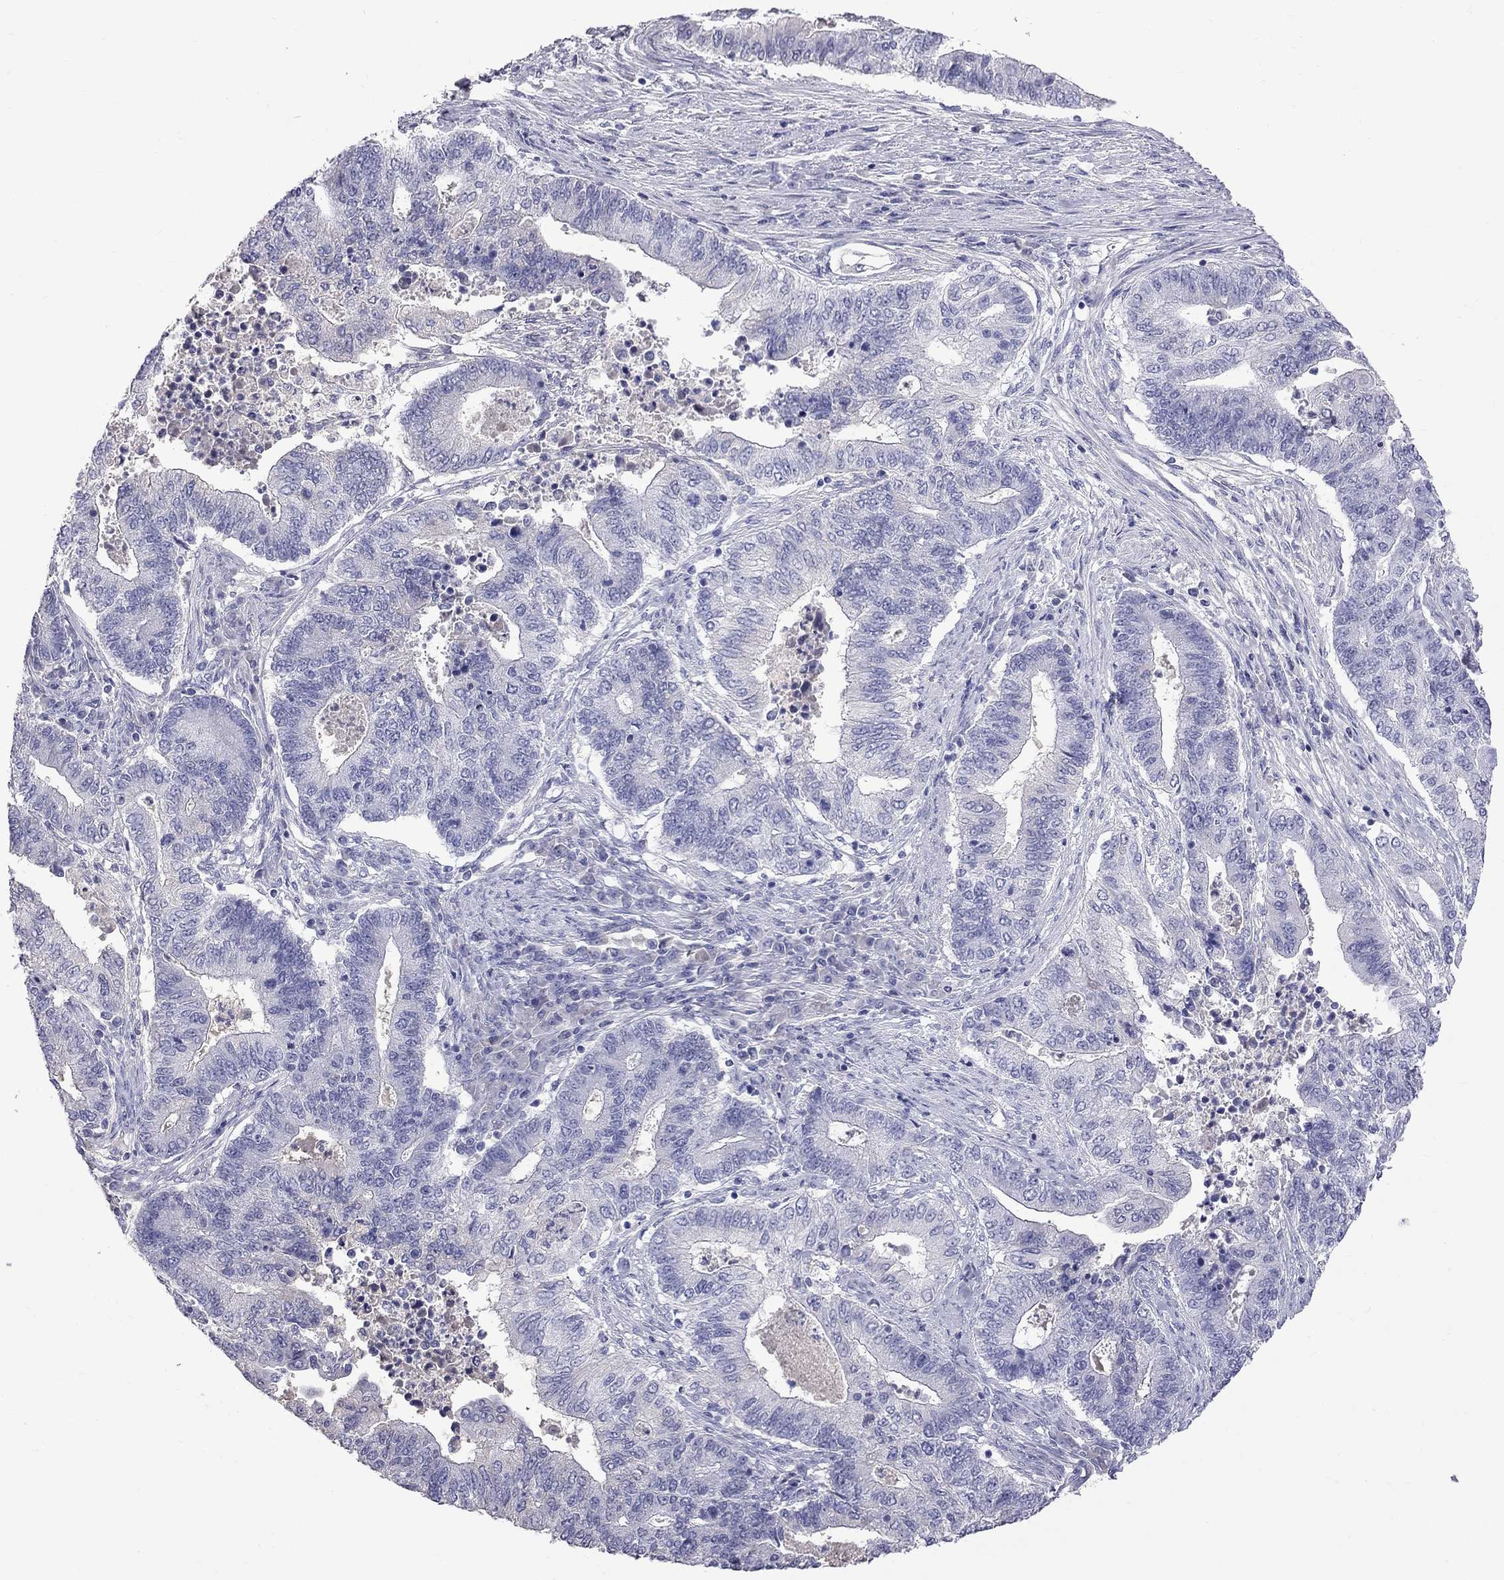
{"staining": {"intensity": "negative", "quantity": "none", "location": "none"}, "tissue": "endometrial cancer", "cell_type": "Tumor cells", "image_type": "cancer", "snomed": [{"axis": "morphology", "description": "Adenocarcinoma, NOS"}, {"axis": "topography", "description": "Uterus"}, {"axis": "topography", "description": "Endometrium"}], "caption": "DAB immunohistochemical staining of endometrial adenocarcinoma reveals no significant staining in tumor cells.", "gene": "CFAP91", "patient": {"sex": "female", "age": 54}}